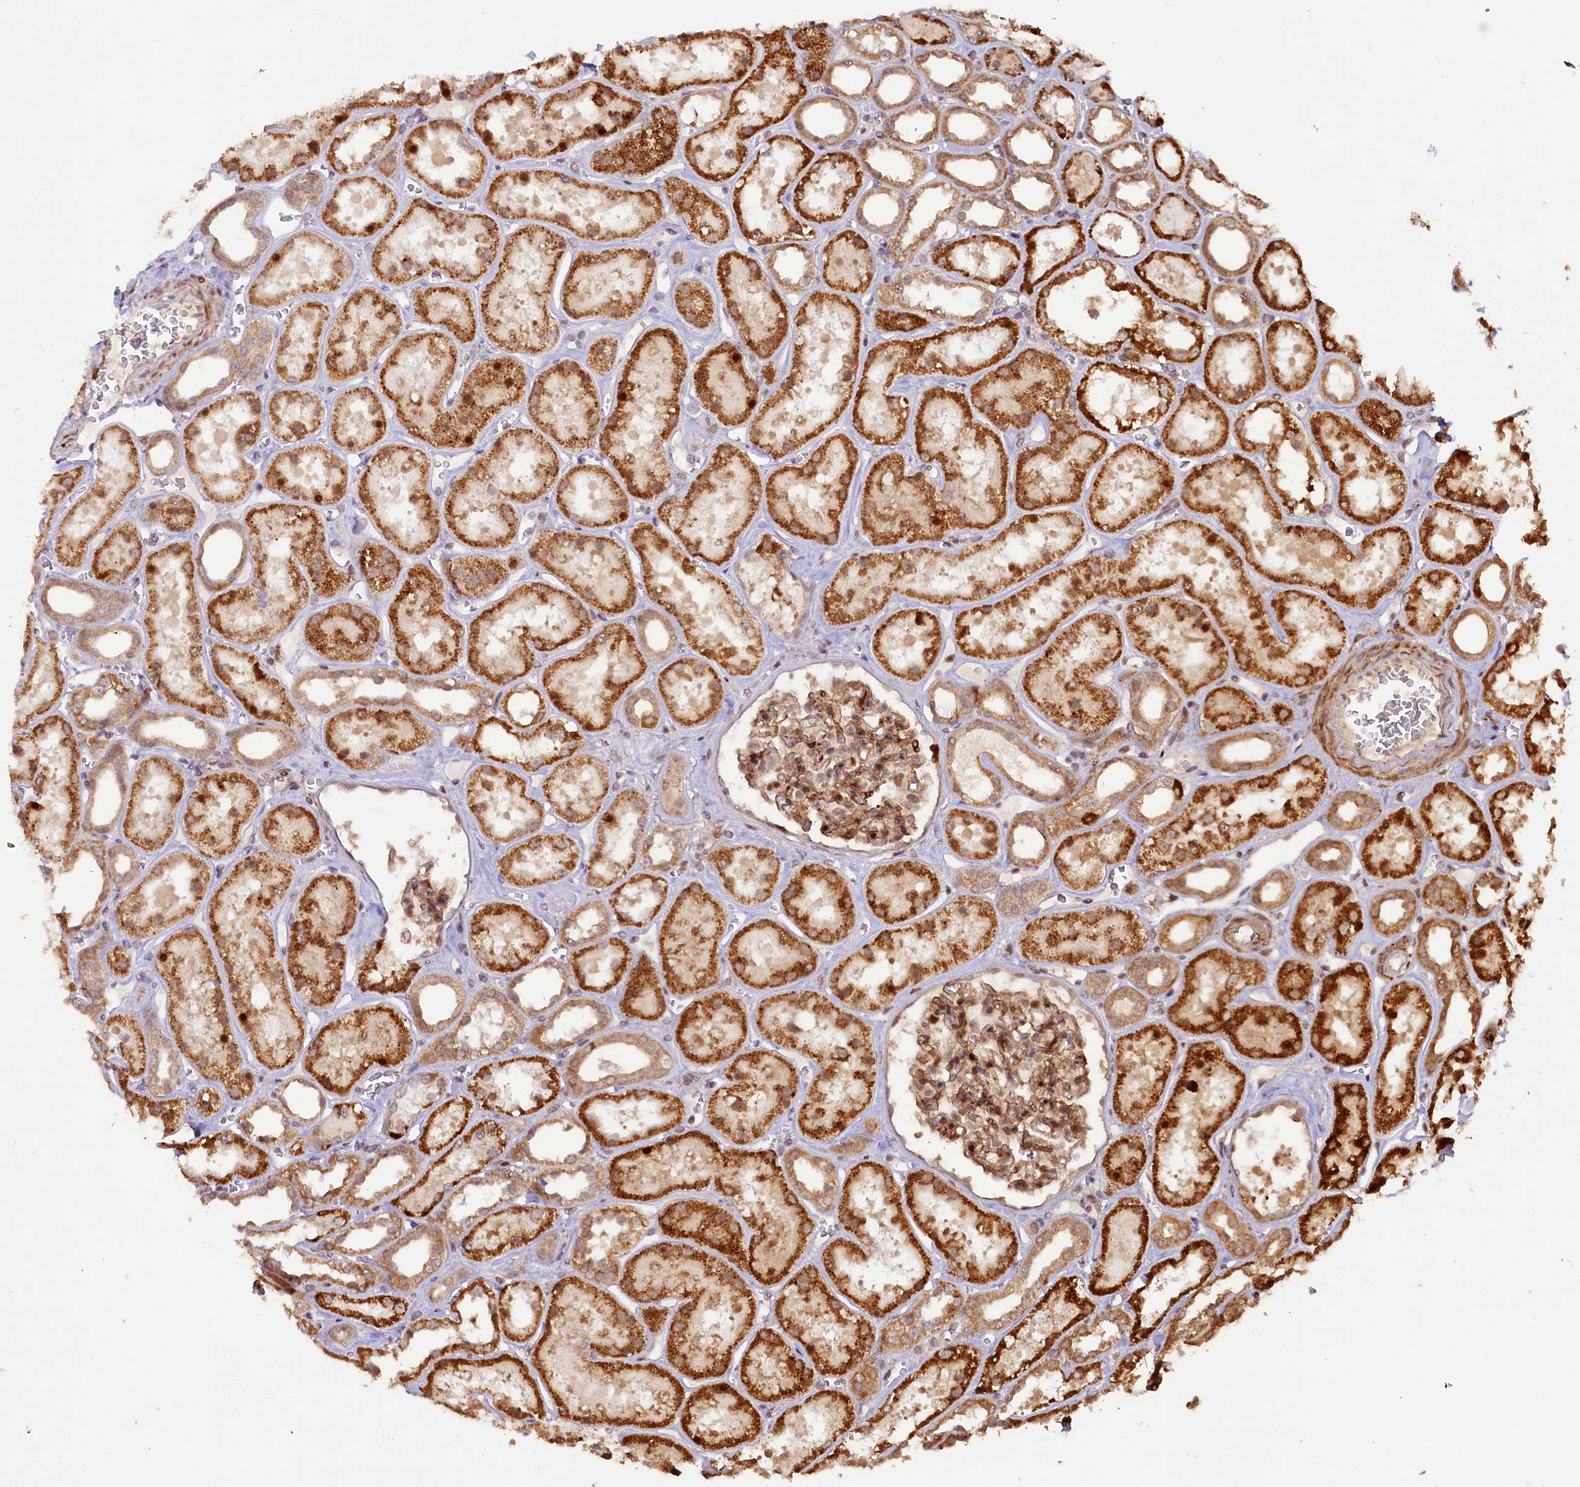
{"staining": {"intensity": "moderate", "quantity": ">75%", "location": "cytoplasmic/membranous,nuclear"}, "tissue": "kidney", "cell_type": "Cells in glomeruli", "image_type": "normal", "snomed": [{"axis": "morphology", "description": "Normal tissue, NOS"}, {"axis": "topography", "description": "Kidney"}], "caption": "IHC (DAB (3,3'-diaminobenzidine)) staining of benign kidney shows moderate cytoplasmic/membranous,nuclear protein expression in approximately >75% of cells in glomeruli.", "gene": "SHPRH", "patient": {"sex": "female", "age": 41}}